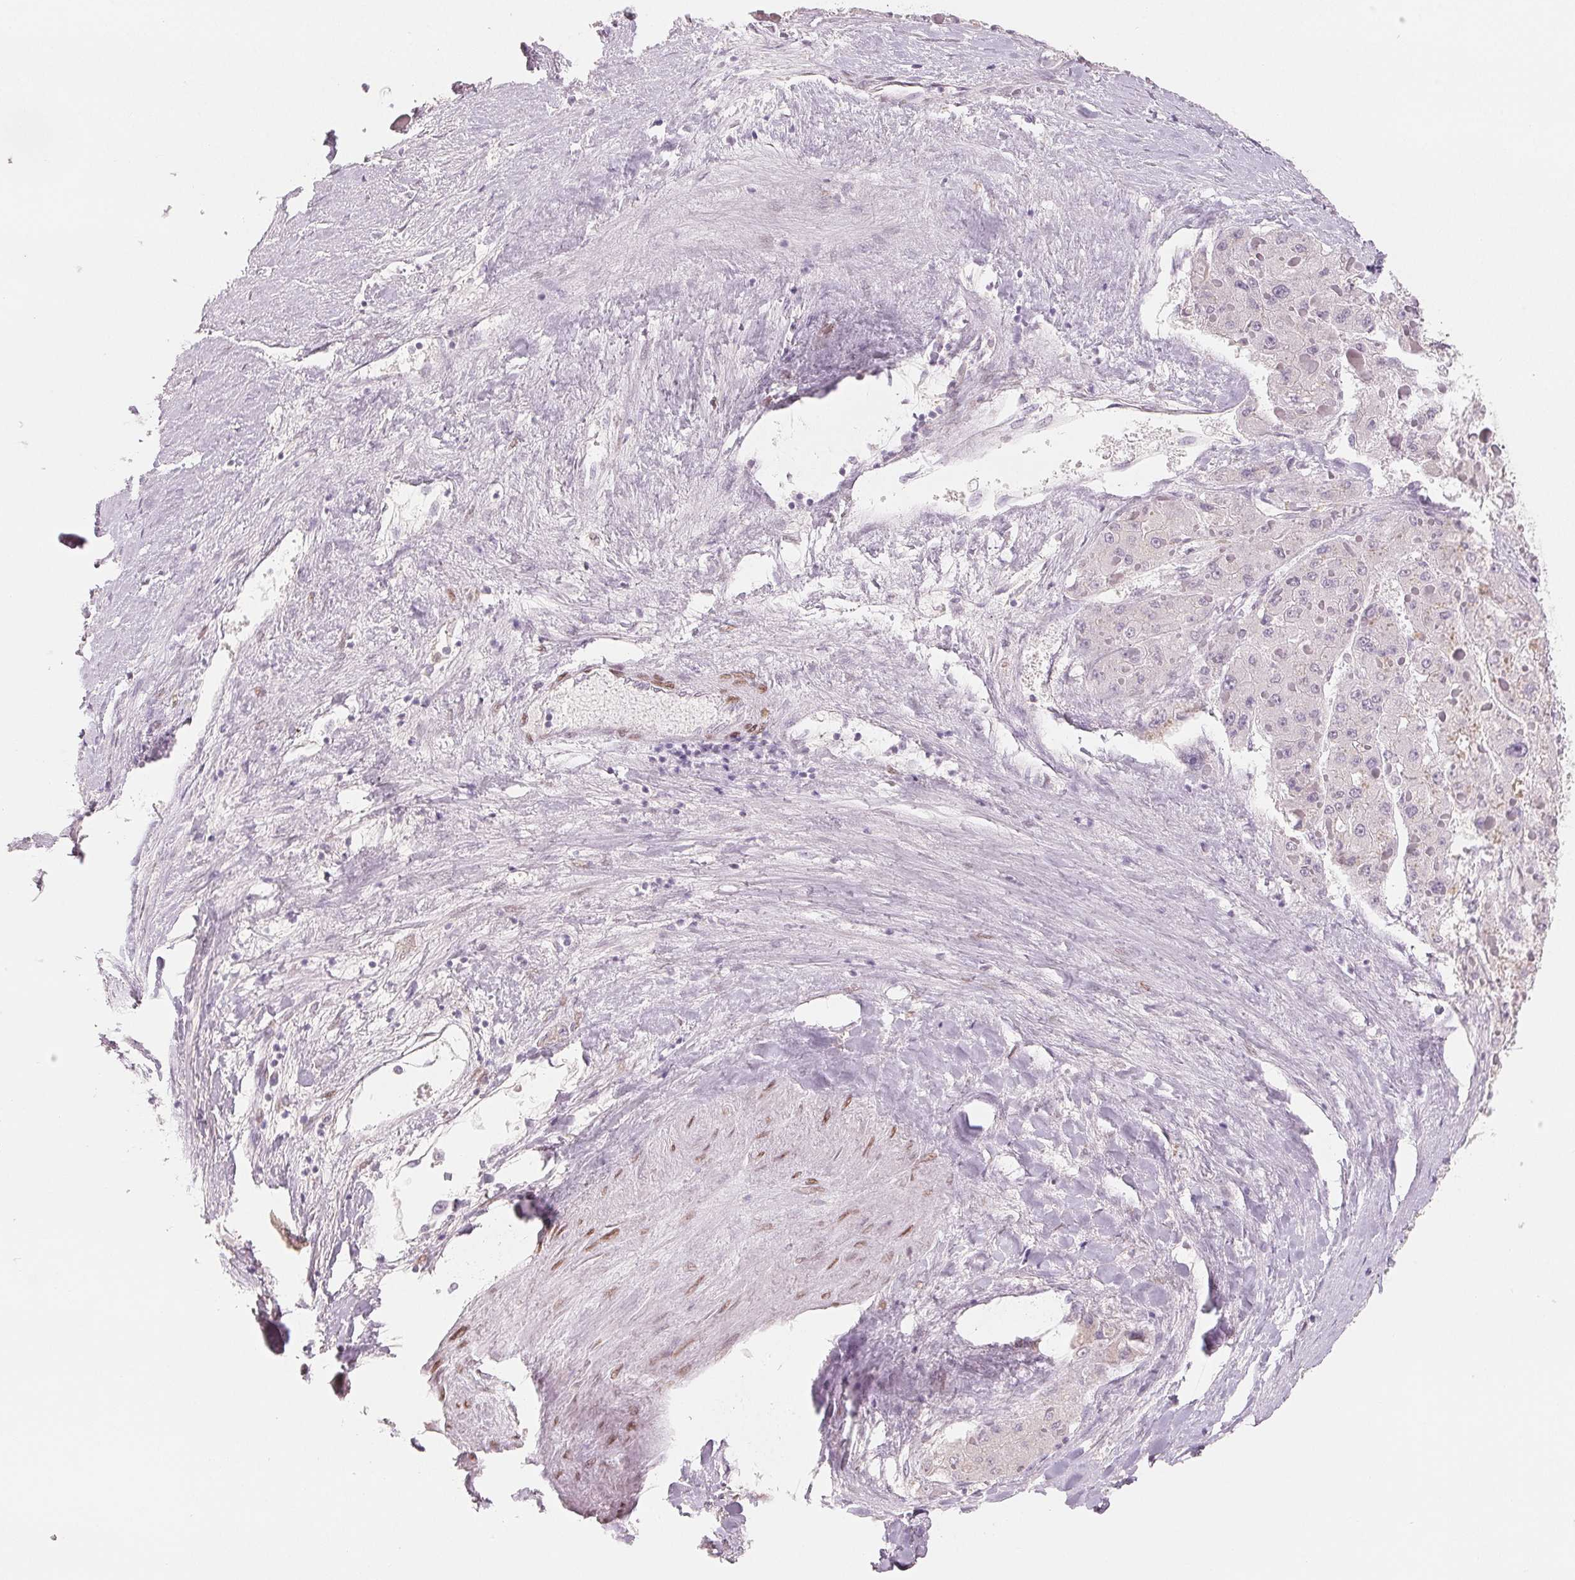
{"staining": {"intensity": "negative", "quantity": "none", "location": "none"}, "tissue": "liver cancer", "cell_type": "Tumor cells", "image_type": "cancer", "snomed": [{"axis": "morphology", "description": "Carcinoma, Hepatocellular, NOS"}, {"axis": "topography", "description": "Liver"}], "caption": "High magnification brightfield microscopy of hepatocellular carcinoma (liver) stained with DAB (3,3'-diaminobenzidine) (brown) and counterstained with hematoxylin (blue): tumor cells show no significant expression. Brightfield microscopy of immunohistochemistry stained with DAB (brown) and hematoxylin (blue), captured at high magnification.", "gene": "SMARCD3", "patient": {"sex": "female", "age": 73}}